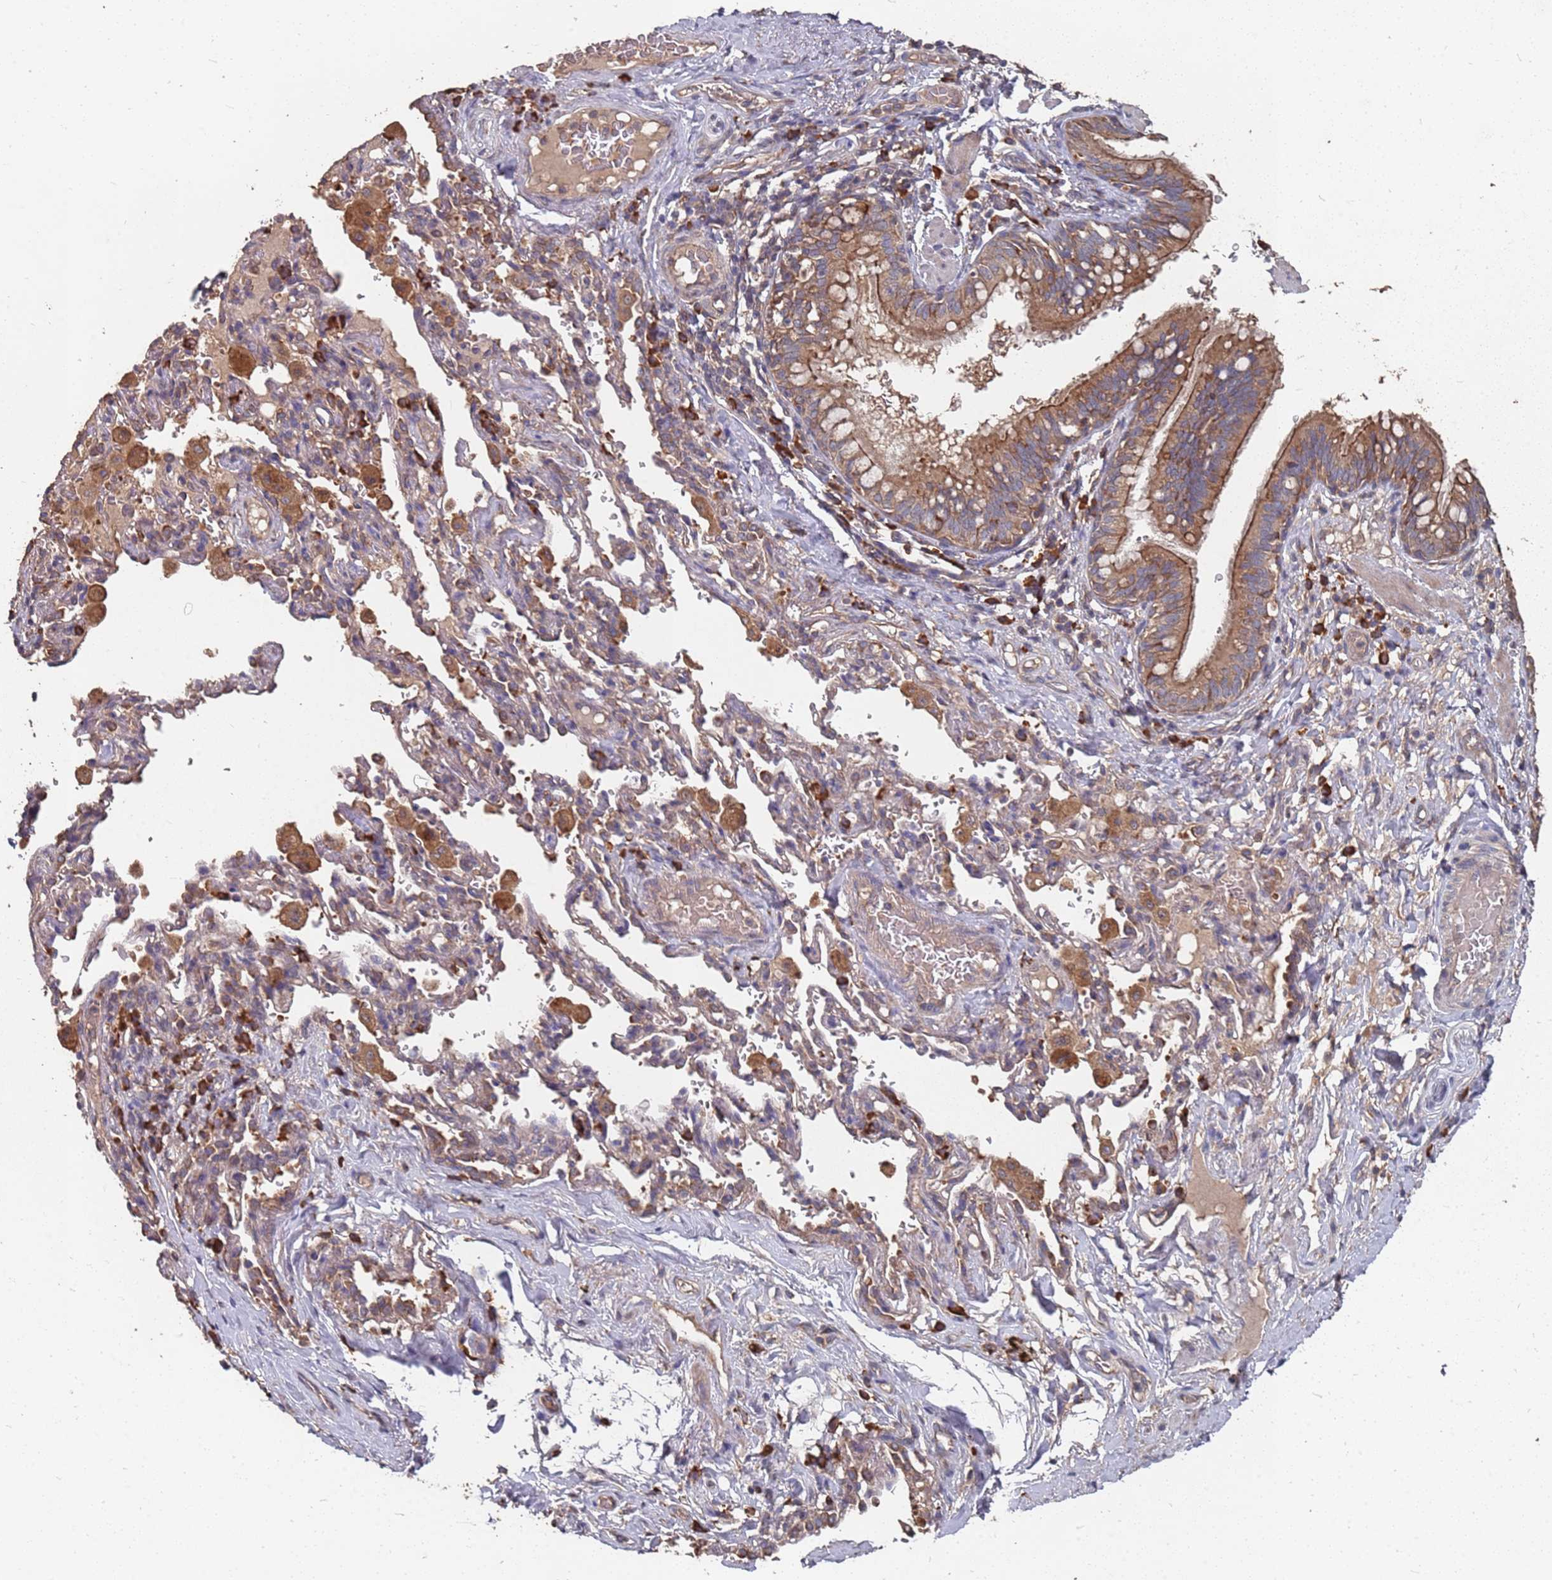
{"staining": {"intensity": "strong", "quantity": ">75%", "location": "cytoplasmic/membranous"}, "tissue": "bronchus", "cell_type": "Respiratory epithelial cells", "image_type": "normal", "snomed": [{"axis": "morphology", "description": "Normal tissue, NOS"}, {"axis": "topography", "description": "Cartilage tissue"}, {"axis": "topography", "description": "Bronchus"}], "caption": "Protein analysis of unremarkable bronchus reveals strong cytoplasmic/membranous staining in about >75% of respiratory epithelial cells.", "gene": "ATG5", "patient": {"sex": "female", "age": 36}}